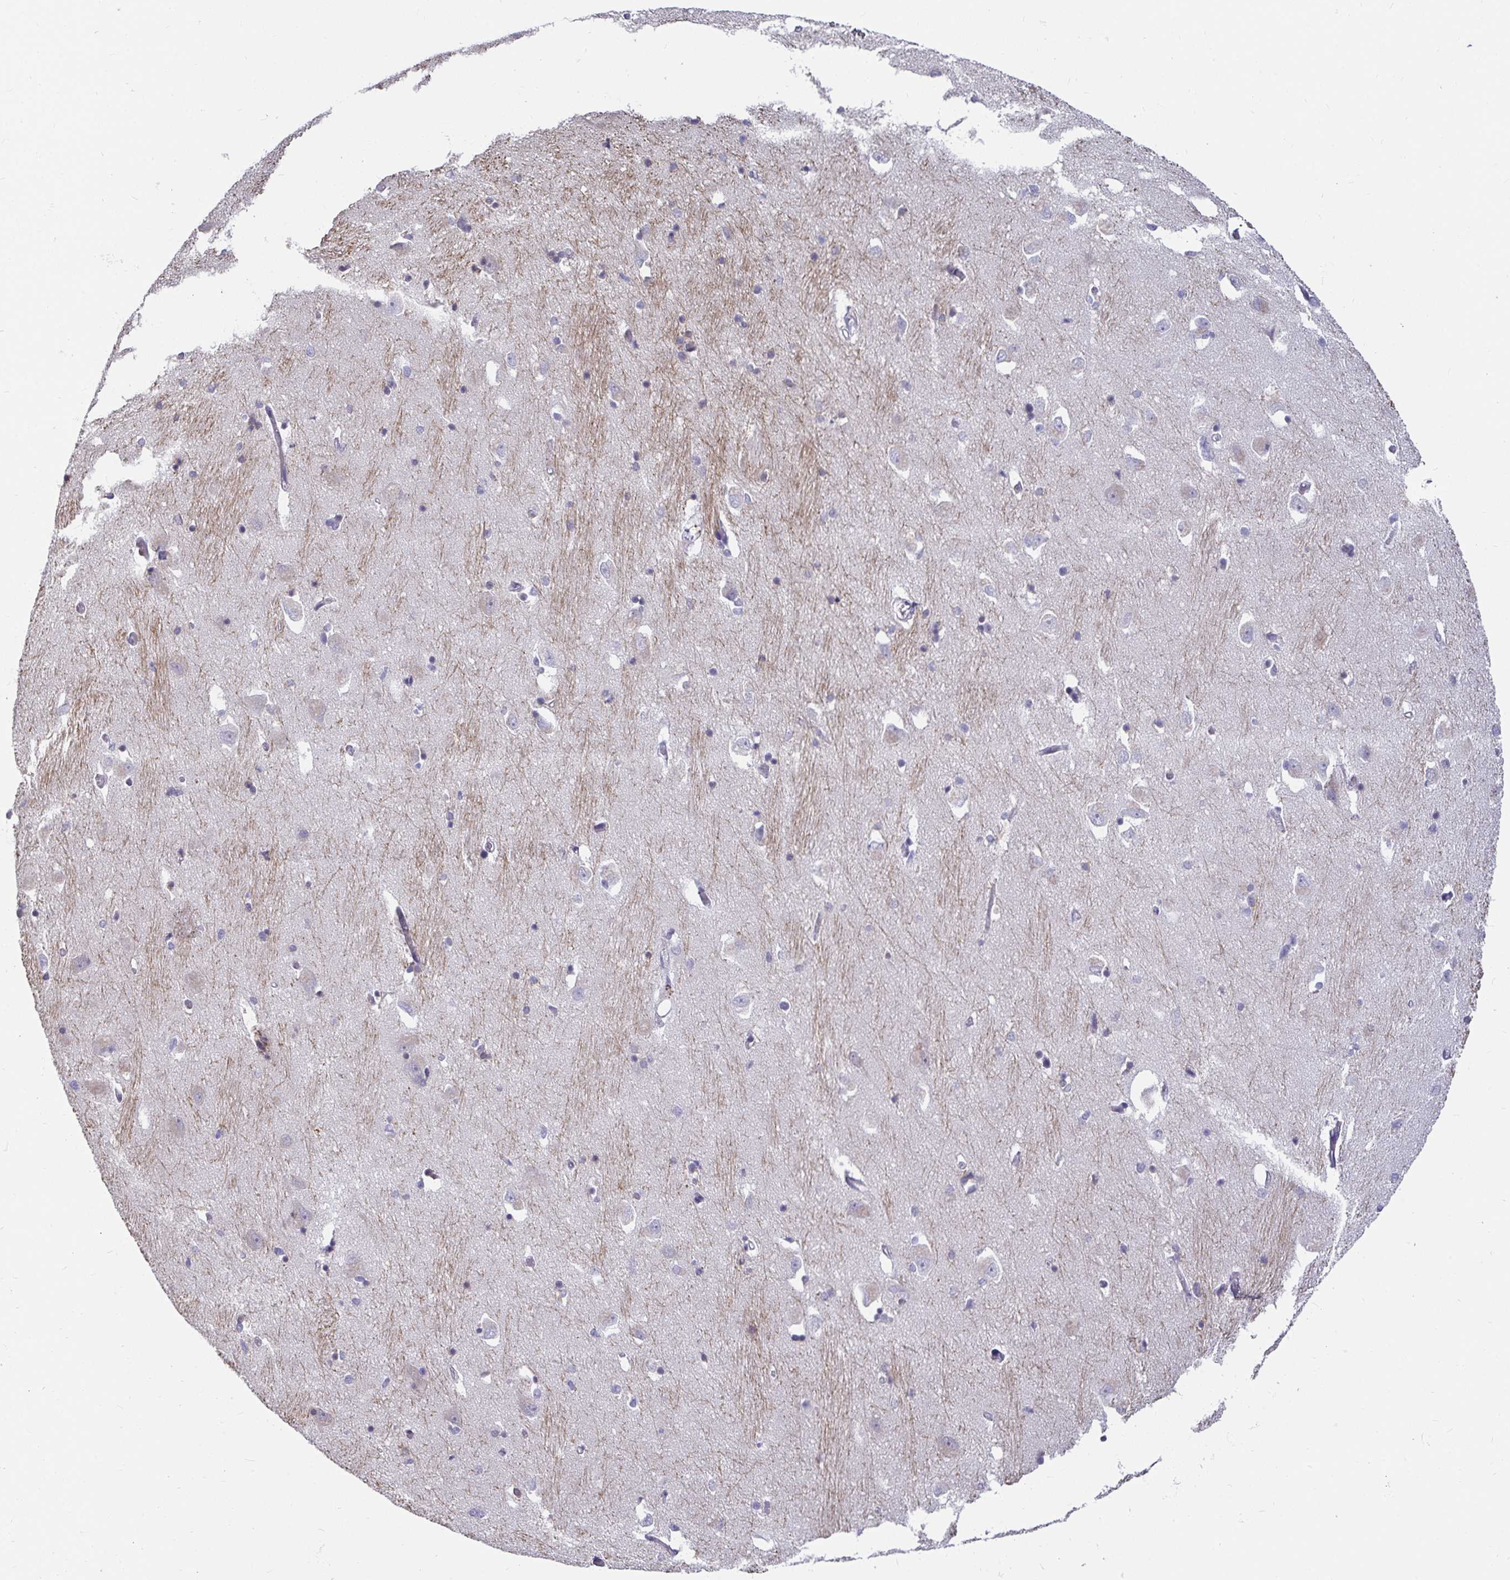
{"staining": {"intensity": "negative", "quantity": "none", "location": "none"}, "tissue": "caudate", "cell_type": "Glial cells", "image_type": "normal", "snomed": [{"axis": "morphology", "description": "Normal tissue, NOS"}, {"axis": "topography", "description": "Lateral ventricle wall"}, {"axis": "topography", "description": "Hippocampus"}], "caption": "An immunohistochemistry (IHC) micrograph of normal caudate is shown. There is no staining in glial cells of caudate. The staining is performed using DAB (3,3'-diaminobenzidine) brown chromogen with nuclei counter-stained in using hematoxylin.", "gene": "ANLN", "patient": {"sex": "female", "age": 63}}